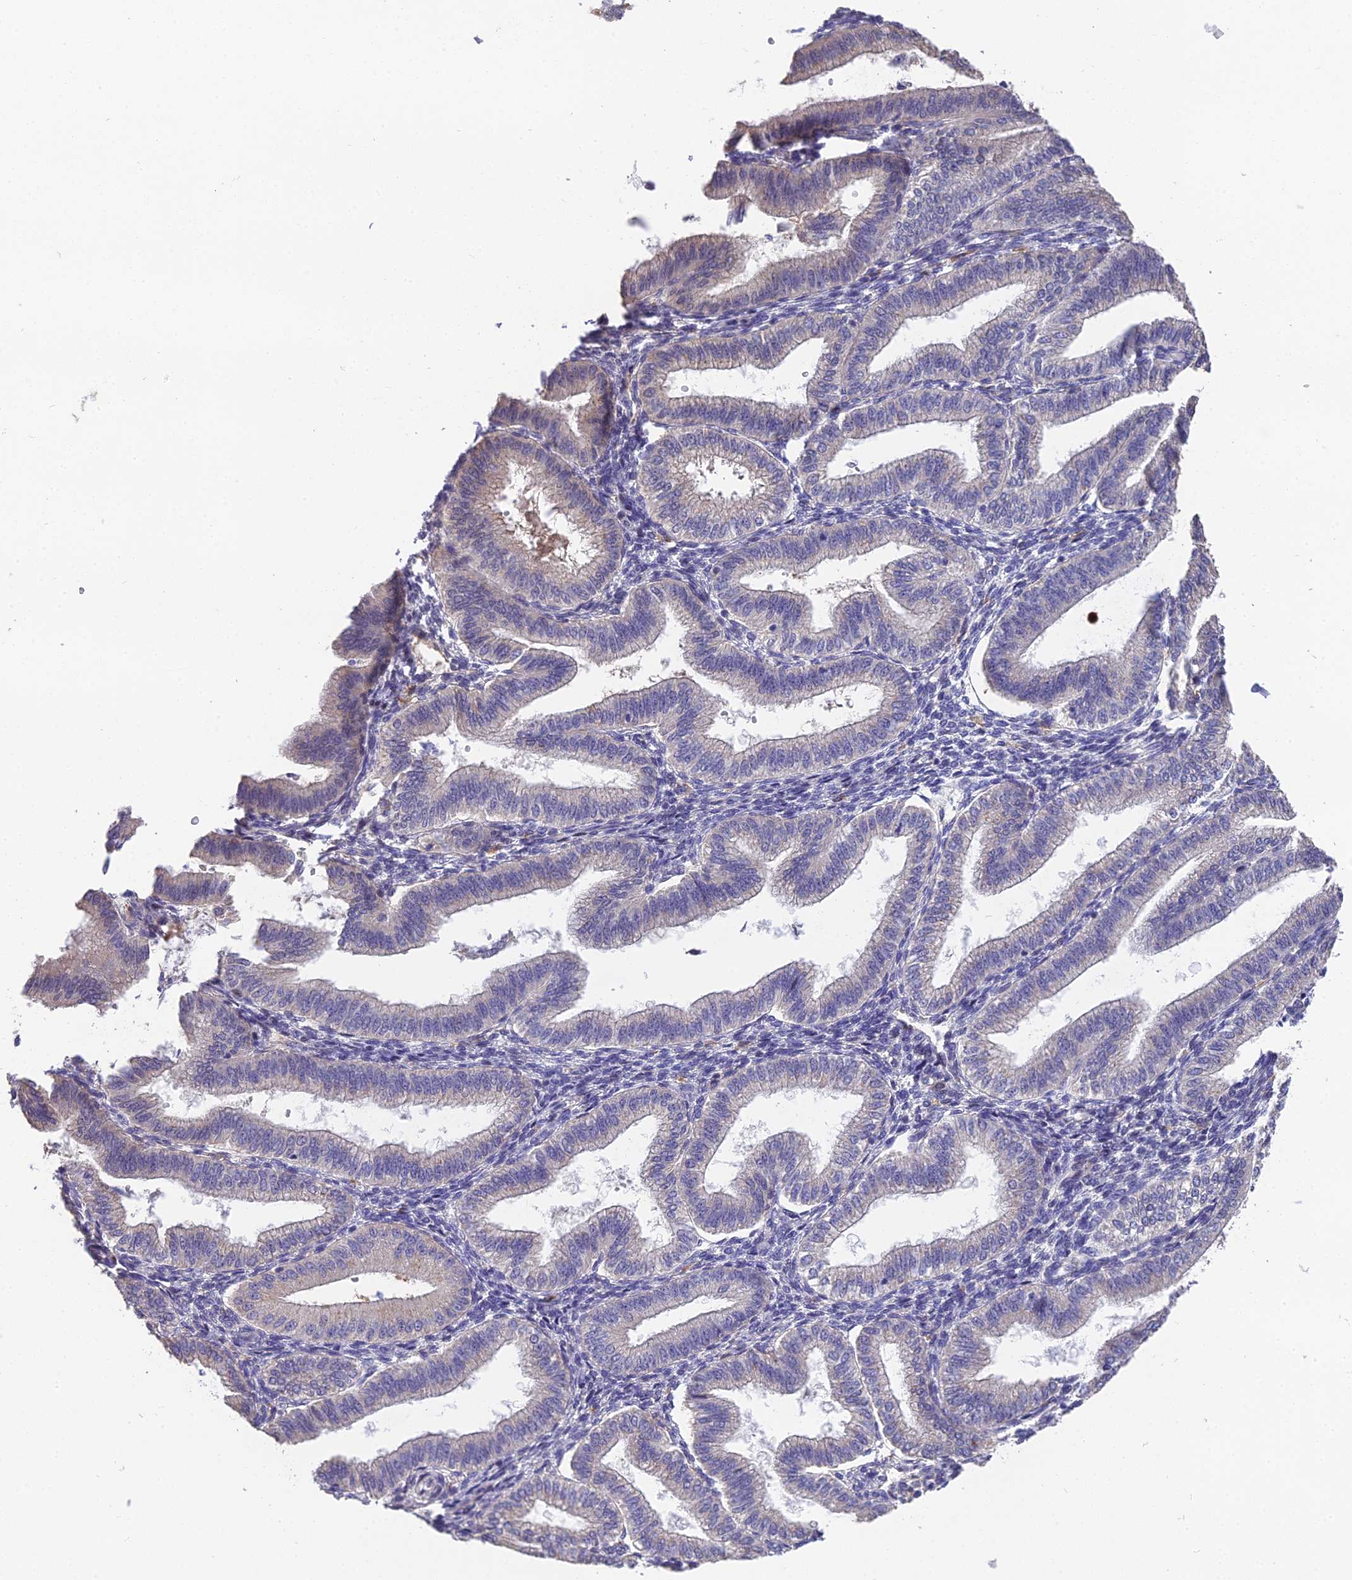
{"staining": {"intensity": "negative", "quantity": "none", "location": "none"}, "tissue": "endometrium", "cell_type": "Cells in endometrial stroma", "image_type": "normal", "snomed": [{"axis": "morphology", "description": "Normal tissue, NOS"}, {"axis": "topography", "description": "Endometrium"}], "caption": "Histopathology image shows no protein positivity in cells in endometrial stroma of benign endometrium.", "gene": "PUS10", "patient": {"sex": "female", "age": 39}}